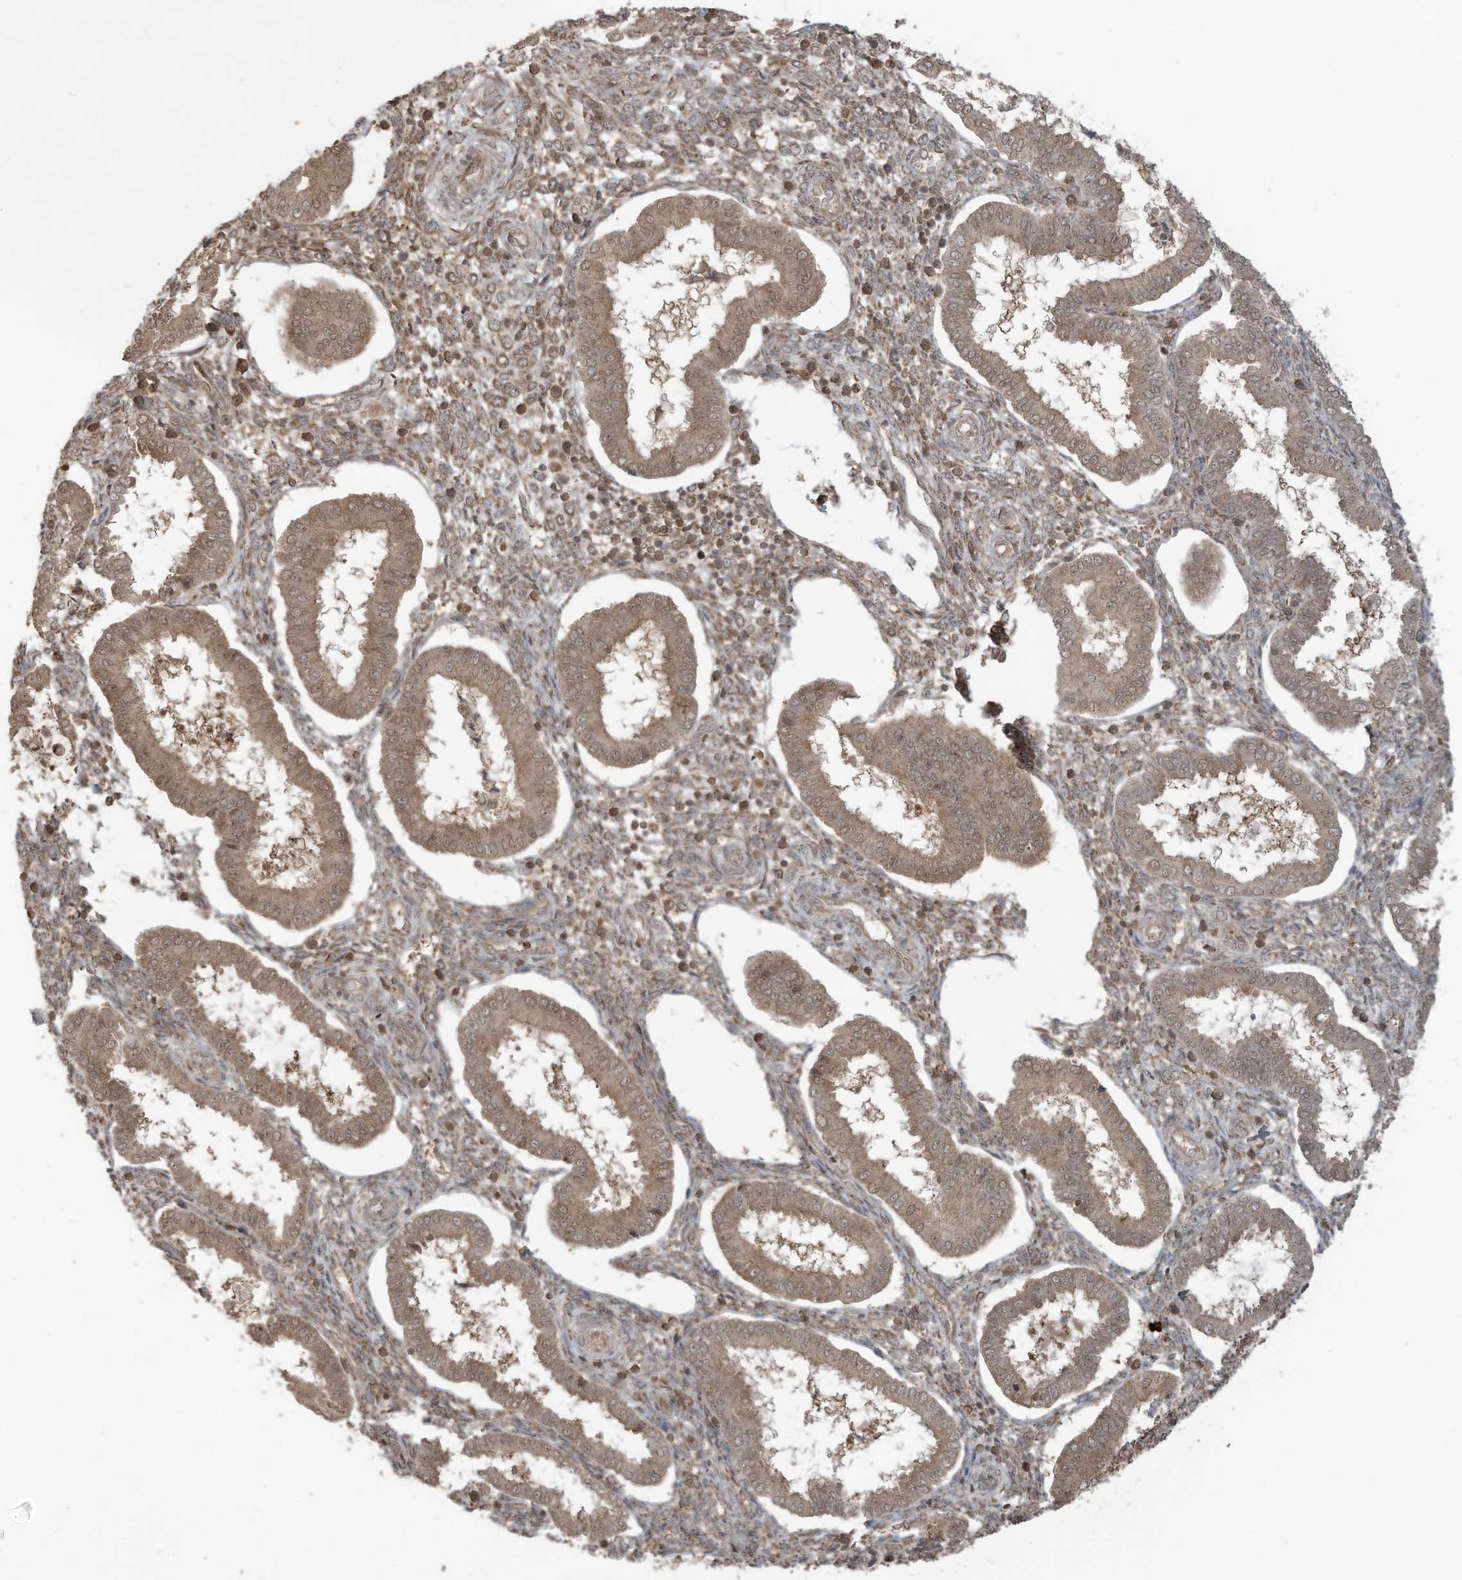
{"staining": {"intensity": "moderate", "quantity": "25%-75%", "location": "cytoplasmic/membranous"}, "tissue": "endometrium", "cell_type": "Cells in endometrial stroma", "image_type": "normal", "snomed": [{"axis": "morphology", "description": "Normal tissue, NOS"}, {"axis": "topography", "description": "Endometrium"}], "caption": "Protein expression analysis of unremarkable endometrium shows moderate cytoplasmic/membranous staining in approximately 25%-75% of cells in endometrial stroma. Immunohistochemistry (ihc) stains the protein of interest in brown and the nuclei are stained blue.", "gene": "CARF", "patient": {"sex": "female", "age": 24}}